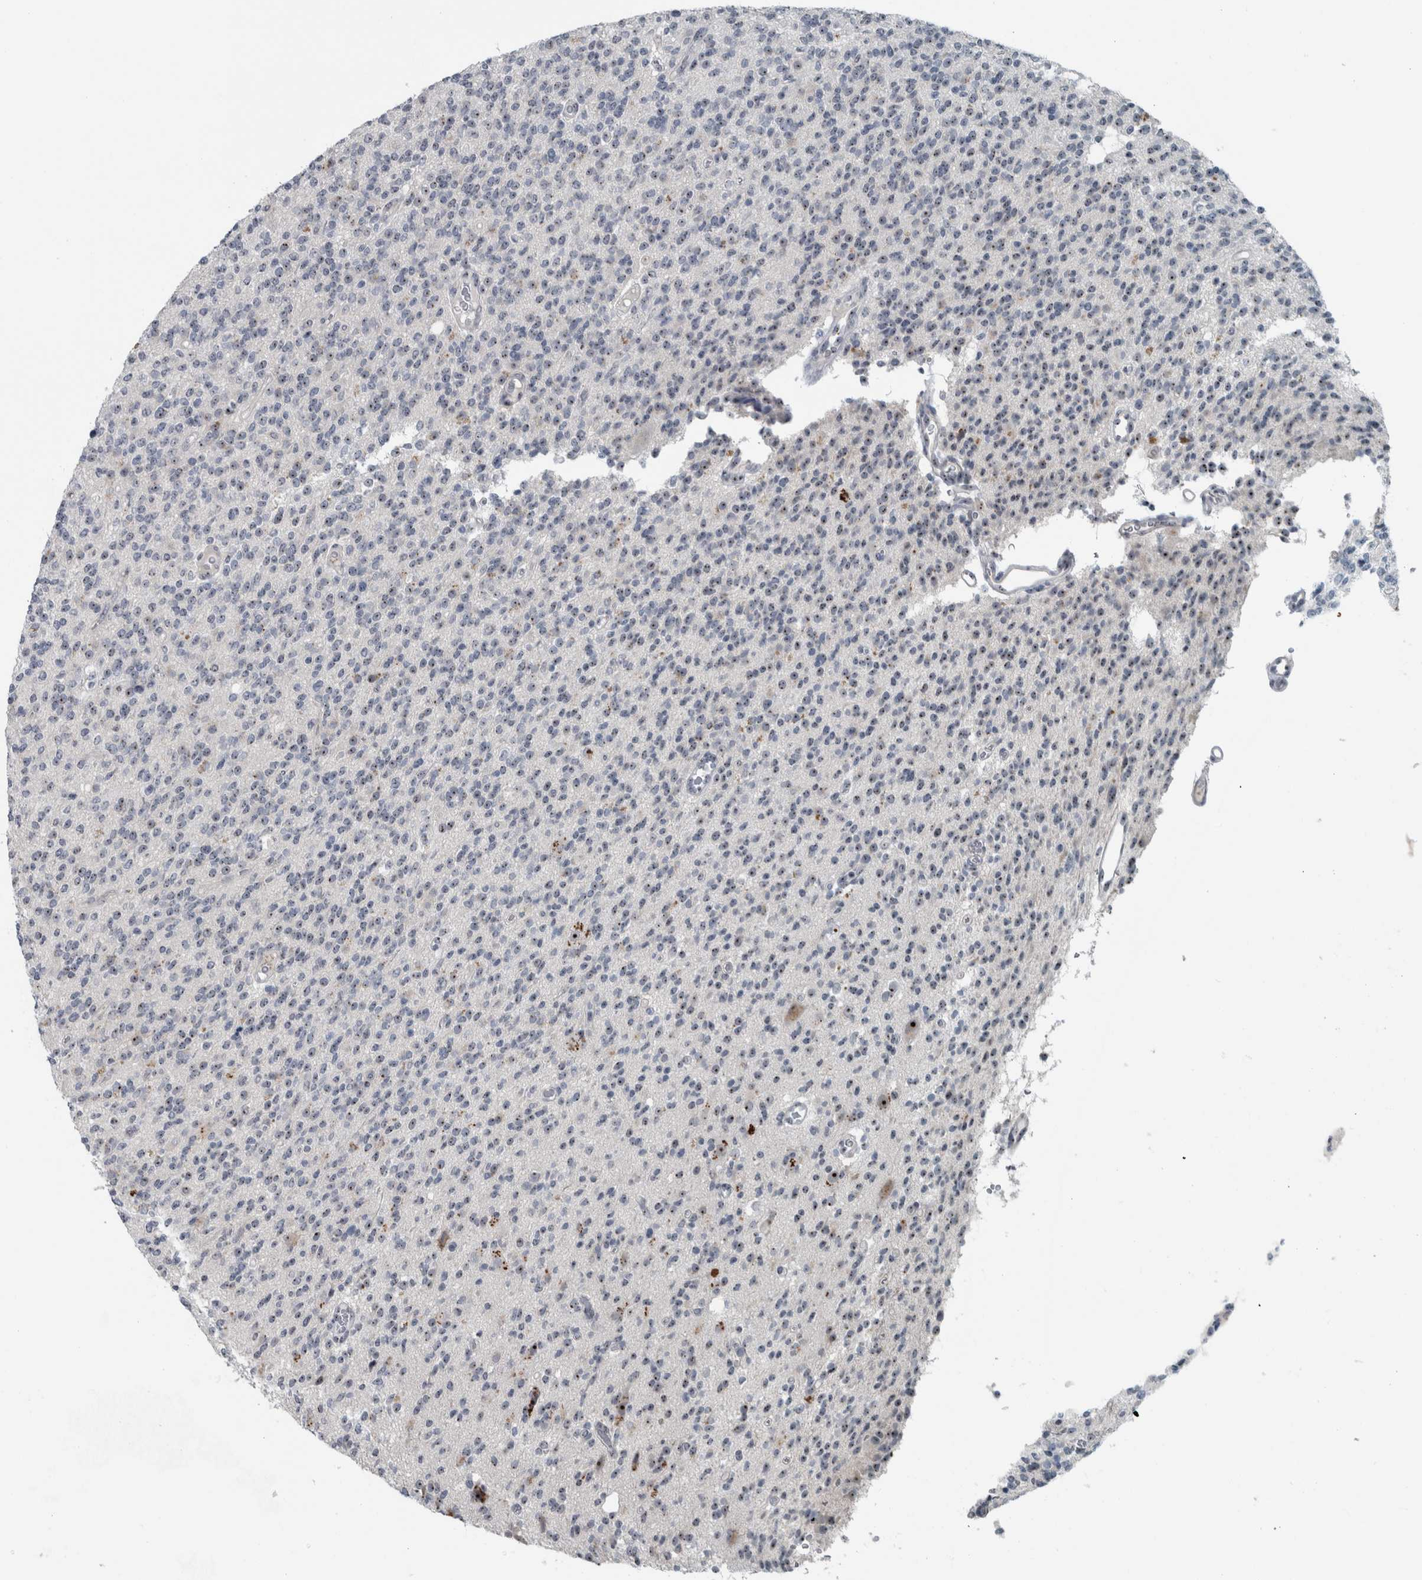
{"staining": {"intensity": "weak", "quantity": "<25%", "location": "nuclear"}, "tissue": "glioma", "cell_type": "Tumor cells", "image_type": "cancer", "snomed": [{"axis": "morphology", "description": "Glioma, malignant, High grade"}, {"axis": "topography", "description": "Brain"}], "caption": "High magnification brightfield microscopy of high-grade glioma (malignant) stained with DAB (3,3'-diaminobenzidine) (brown) and counterstained with hematoxylin (blue): tumor cells show no significant positivity.", "gene": "UTP6", "patient": {"sex": "male", "age": 34}}